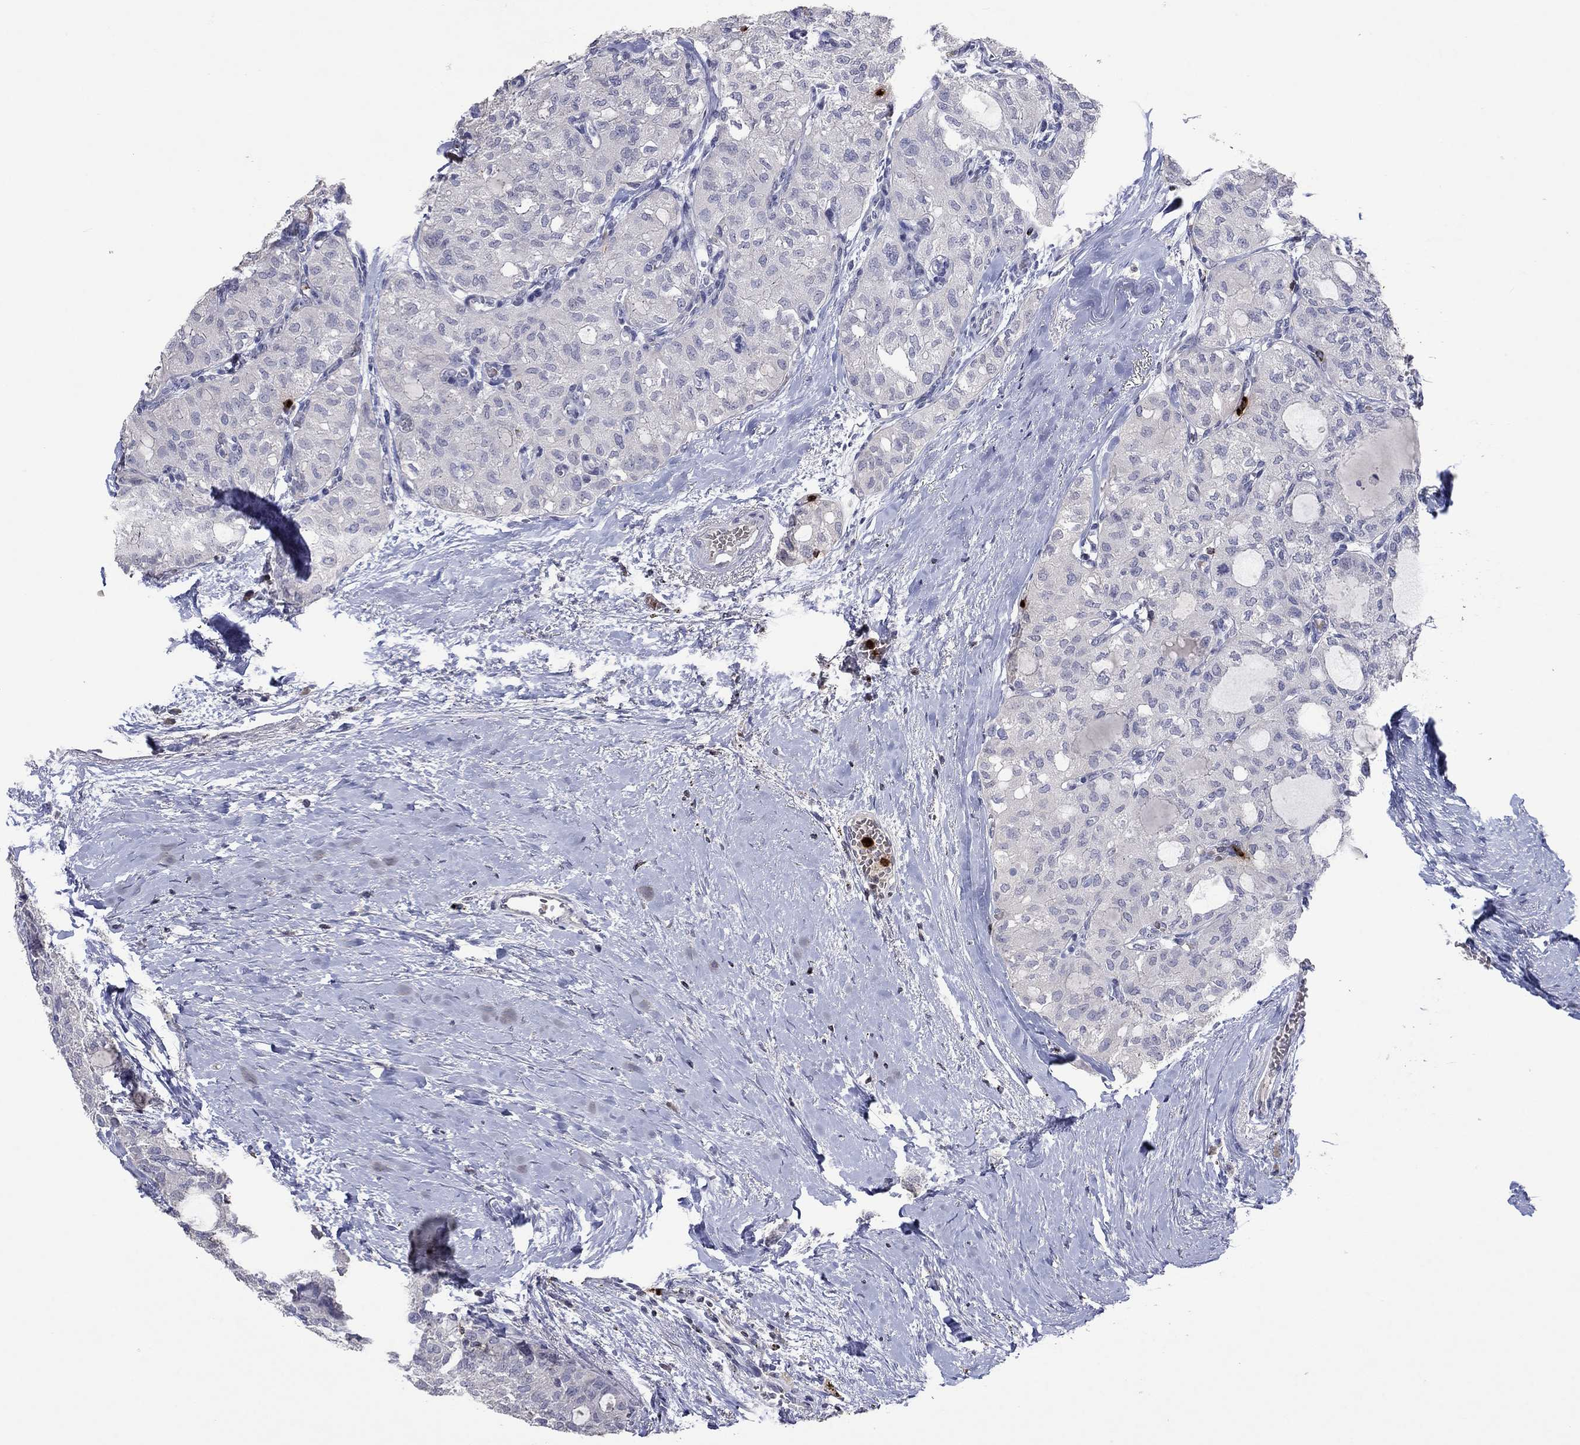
{"staining": {"intensity": "negative", "quantity": "none", "location": "none"}, "tissue": "thyroid cancer", "cell_type": "Tumor cells", "image_type": "cancer", "snomed": [{"axis": "morphology", "description": "Follicular adenoma carcinoma, NOS"}, {"axis": "topography", "description": "Thyroid gland"}], "caption": "The IHC micrograph has no significant expression in tumor cells of follicular adenoma carcinoma (thyroid) tissue. The staining was performed using DAB to visualize the protein expression in brown, while the nuclei were stained in blue with hematoxylin (Magnification: 20x).", "gene": "CCL5", "patient": {"sex": "male", "age": 75}}